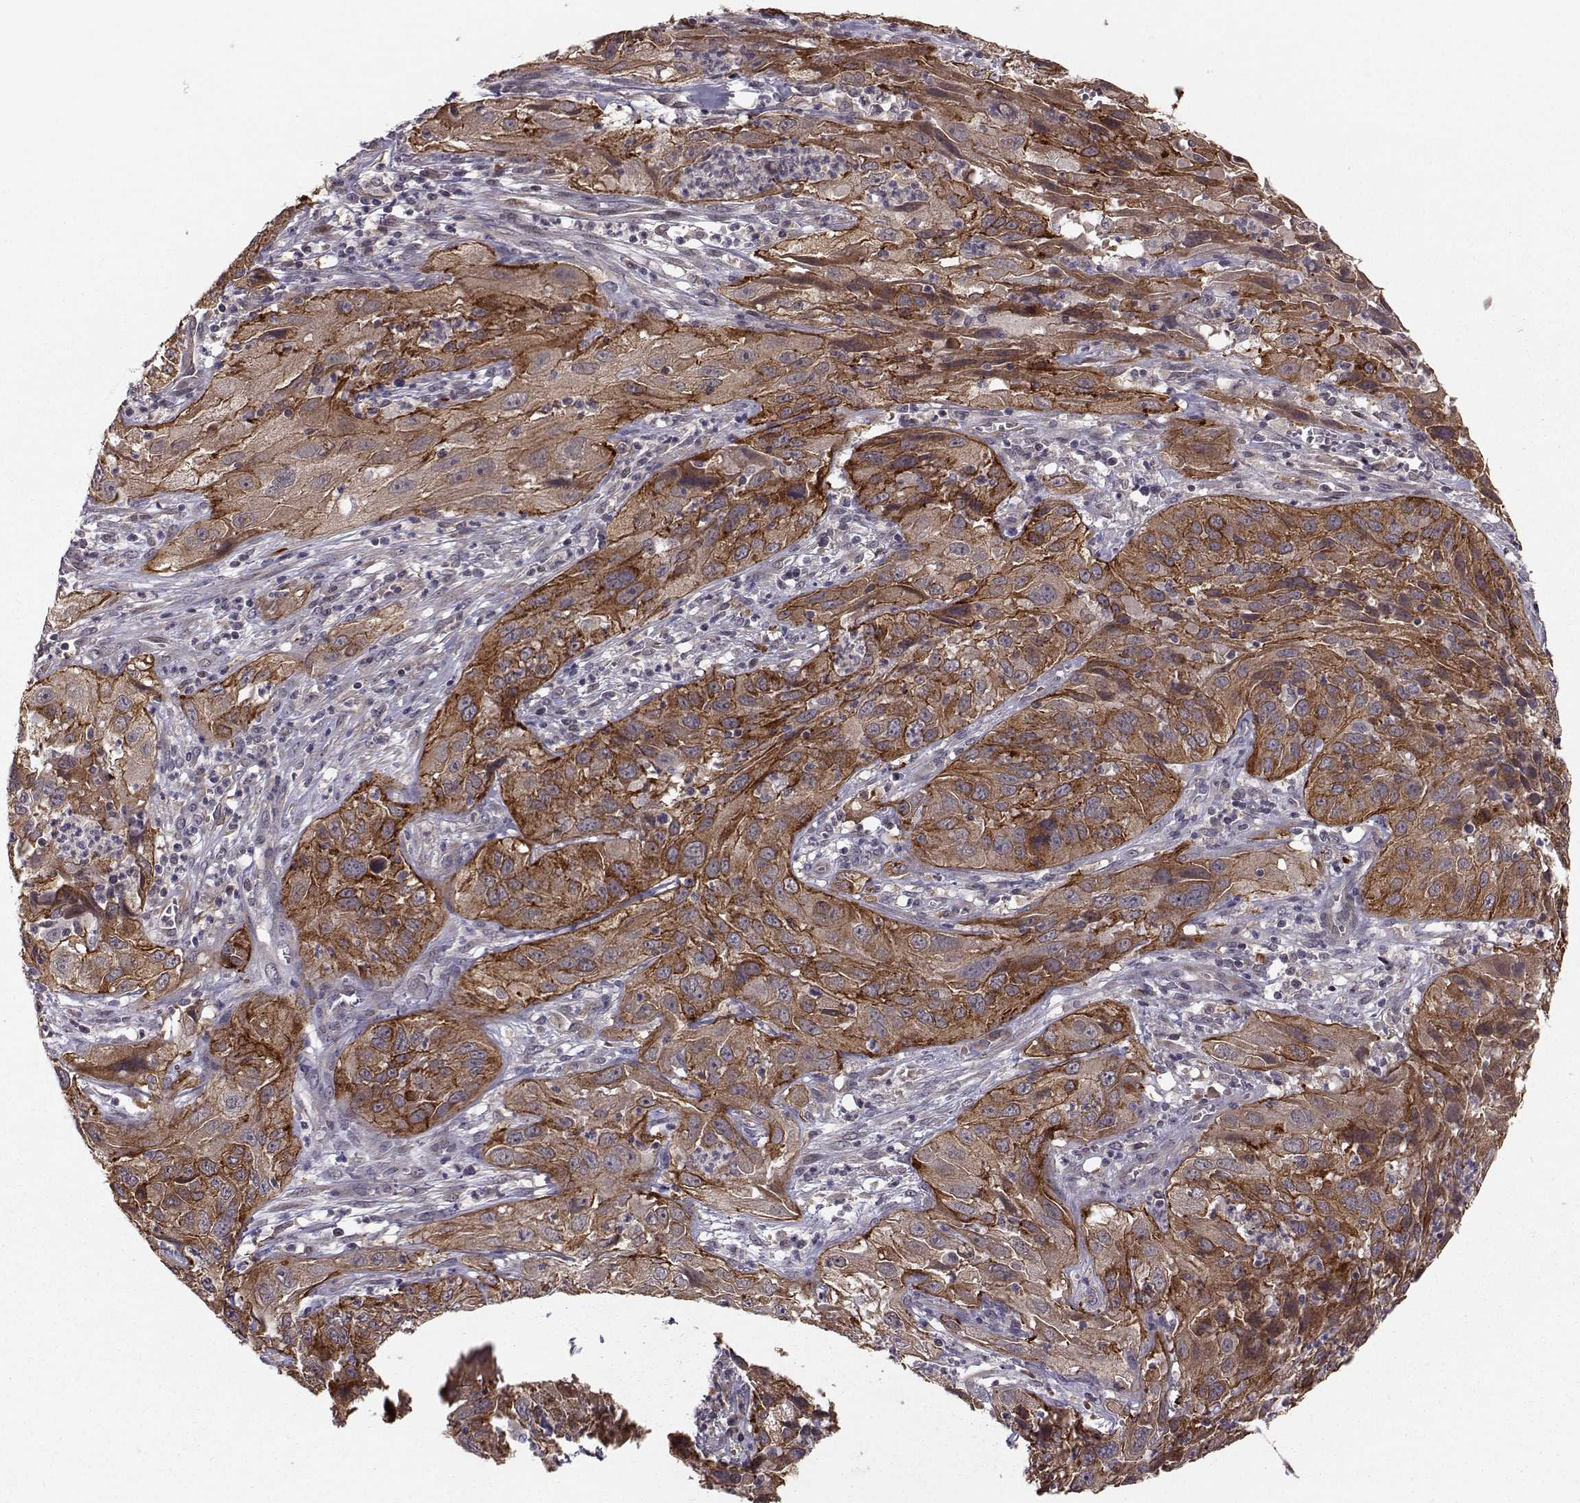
{"staining": {"intensity": "strong", "quantity": "25%-75%", "location": "cytoplasmic/membranous"}, "tissue": "cervical cancer", "cell_type": "Tumor cells", "image_type": "cancer", "snomed": [{"axis": "morphology", "description": "Squamous cell carcinoma, NOS"}, {"axis": "topography", "description": "Cervix"}], "caption": "Immunohistochemical staining of human cervical cancer (squamous cell carcinoma) demonstrates high levels of strong cytoplasmic/membranous staining in about 25%-75% of tumor cells.", "gene": "PLEKHG3", "patient": {"sex": "female", "age": 32}}